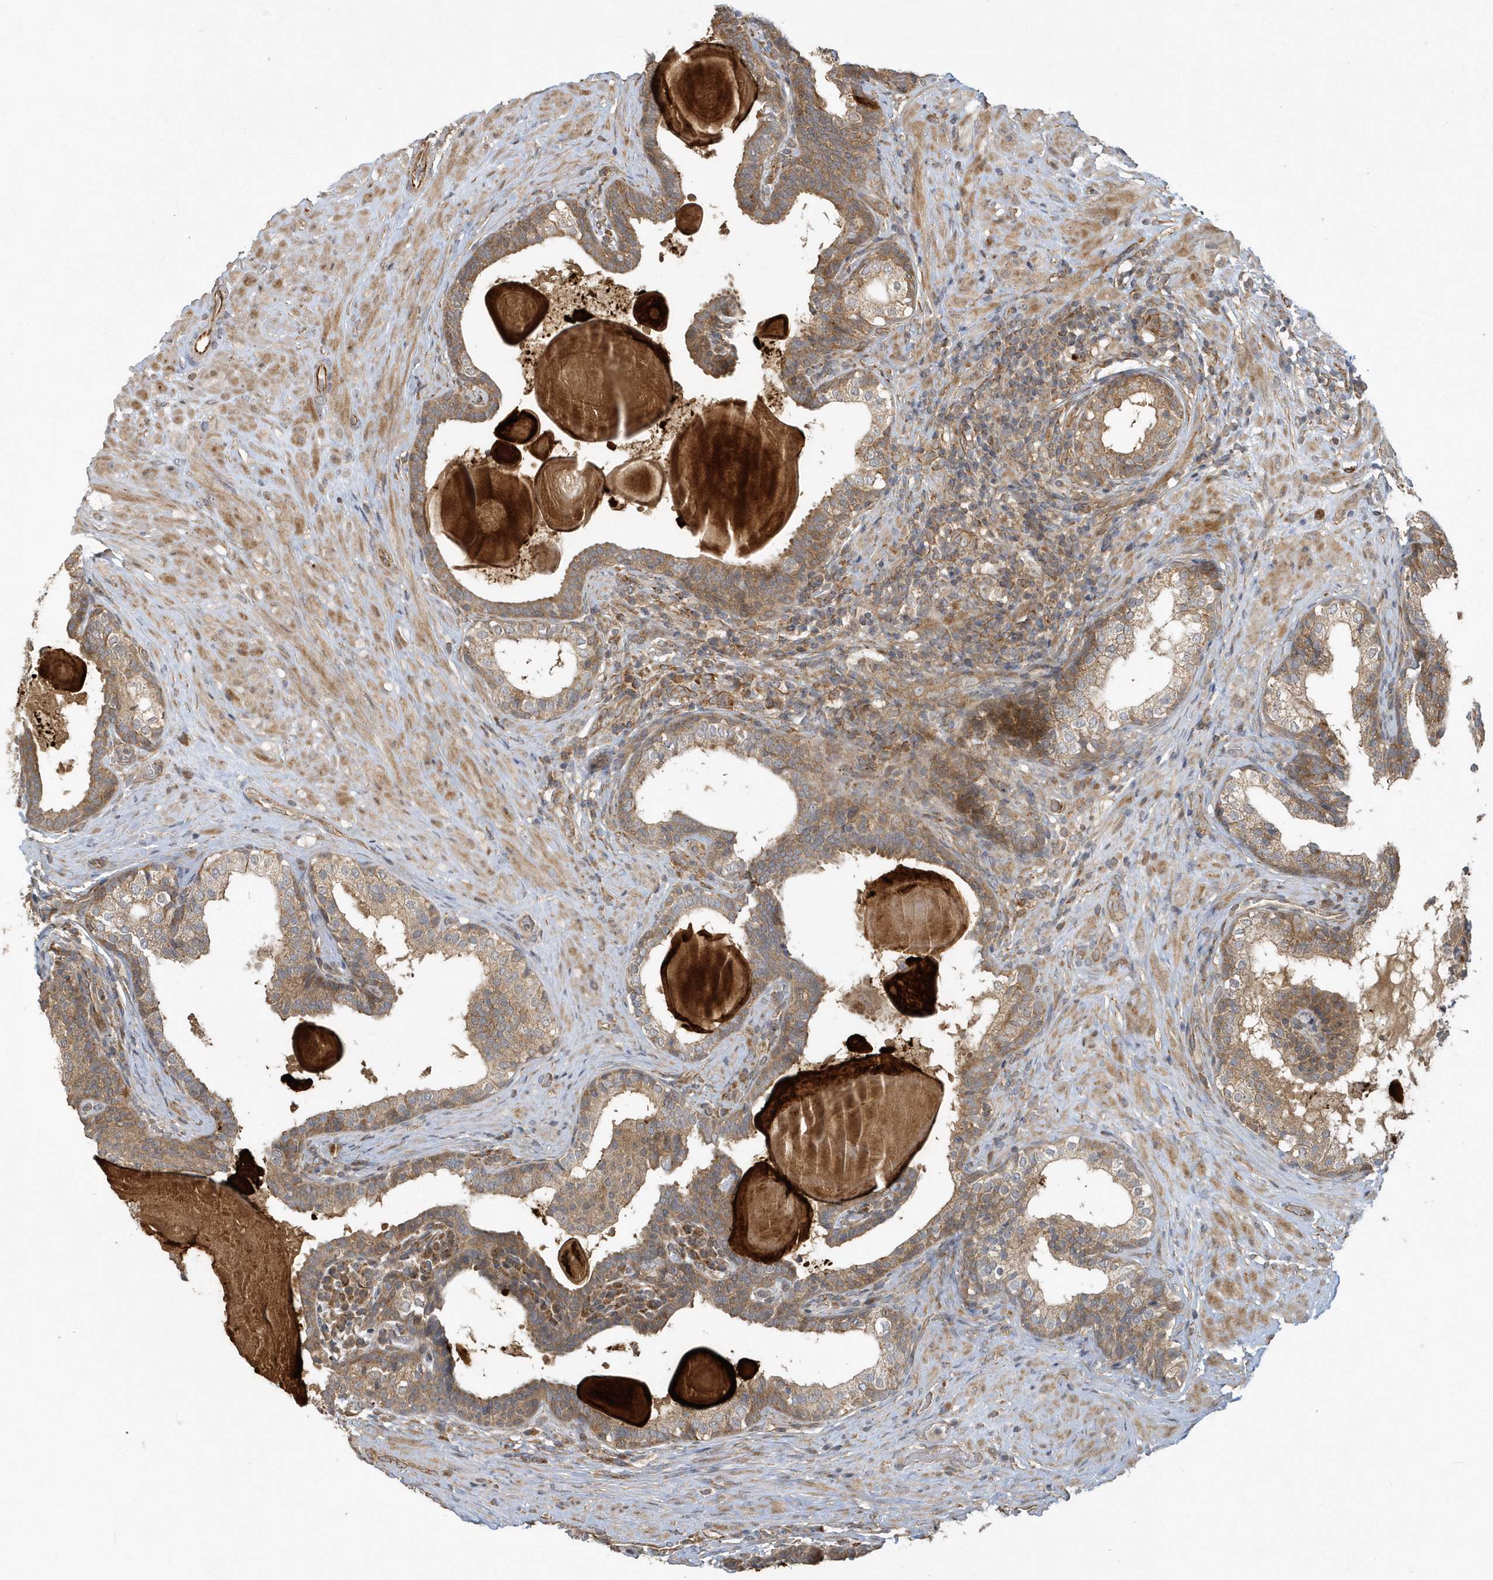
{"staining": {"intensity": "moderate", "quantity": ">75%", "location": "cytoplasmic/membranous"}, "tissue": "prostate cancer", "cell_type": "Tumor cells", "image_type": "cancer", "snomed": [{"axis": "morphology", "description": "Adenocarcinoma, High grade"}, {"axis": "topography", "description": "Prostate"}], "caption": "Immunohistochemistry (DAB) staining of prostate cancer (adenocarcinoma (high-grade)) reveals moderate cytoplasmic/membranous protein staining in about >75% of tumor cells. Using DAB (3,3'-diaminobenzidine) (brown) and hematoxylin (blue) stains, captured at high magnification using brightfield microscopy.", "gene": "THG1L", "patient": {"sex": "male", "age": 56}}